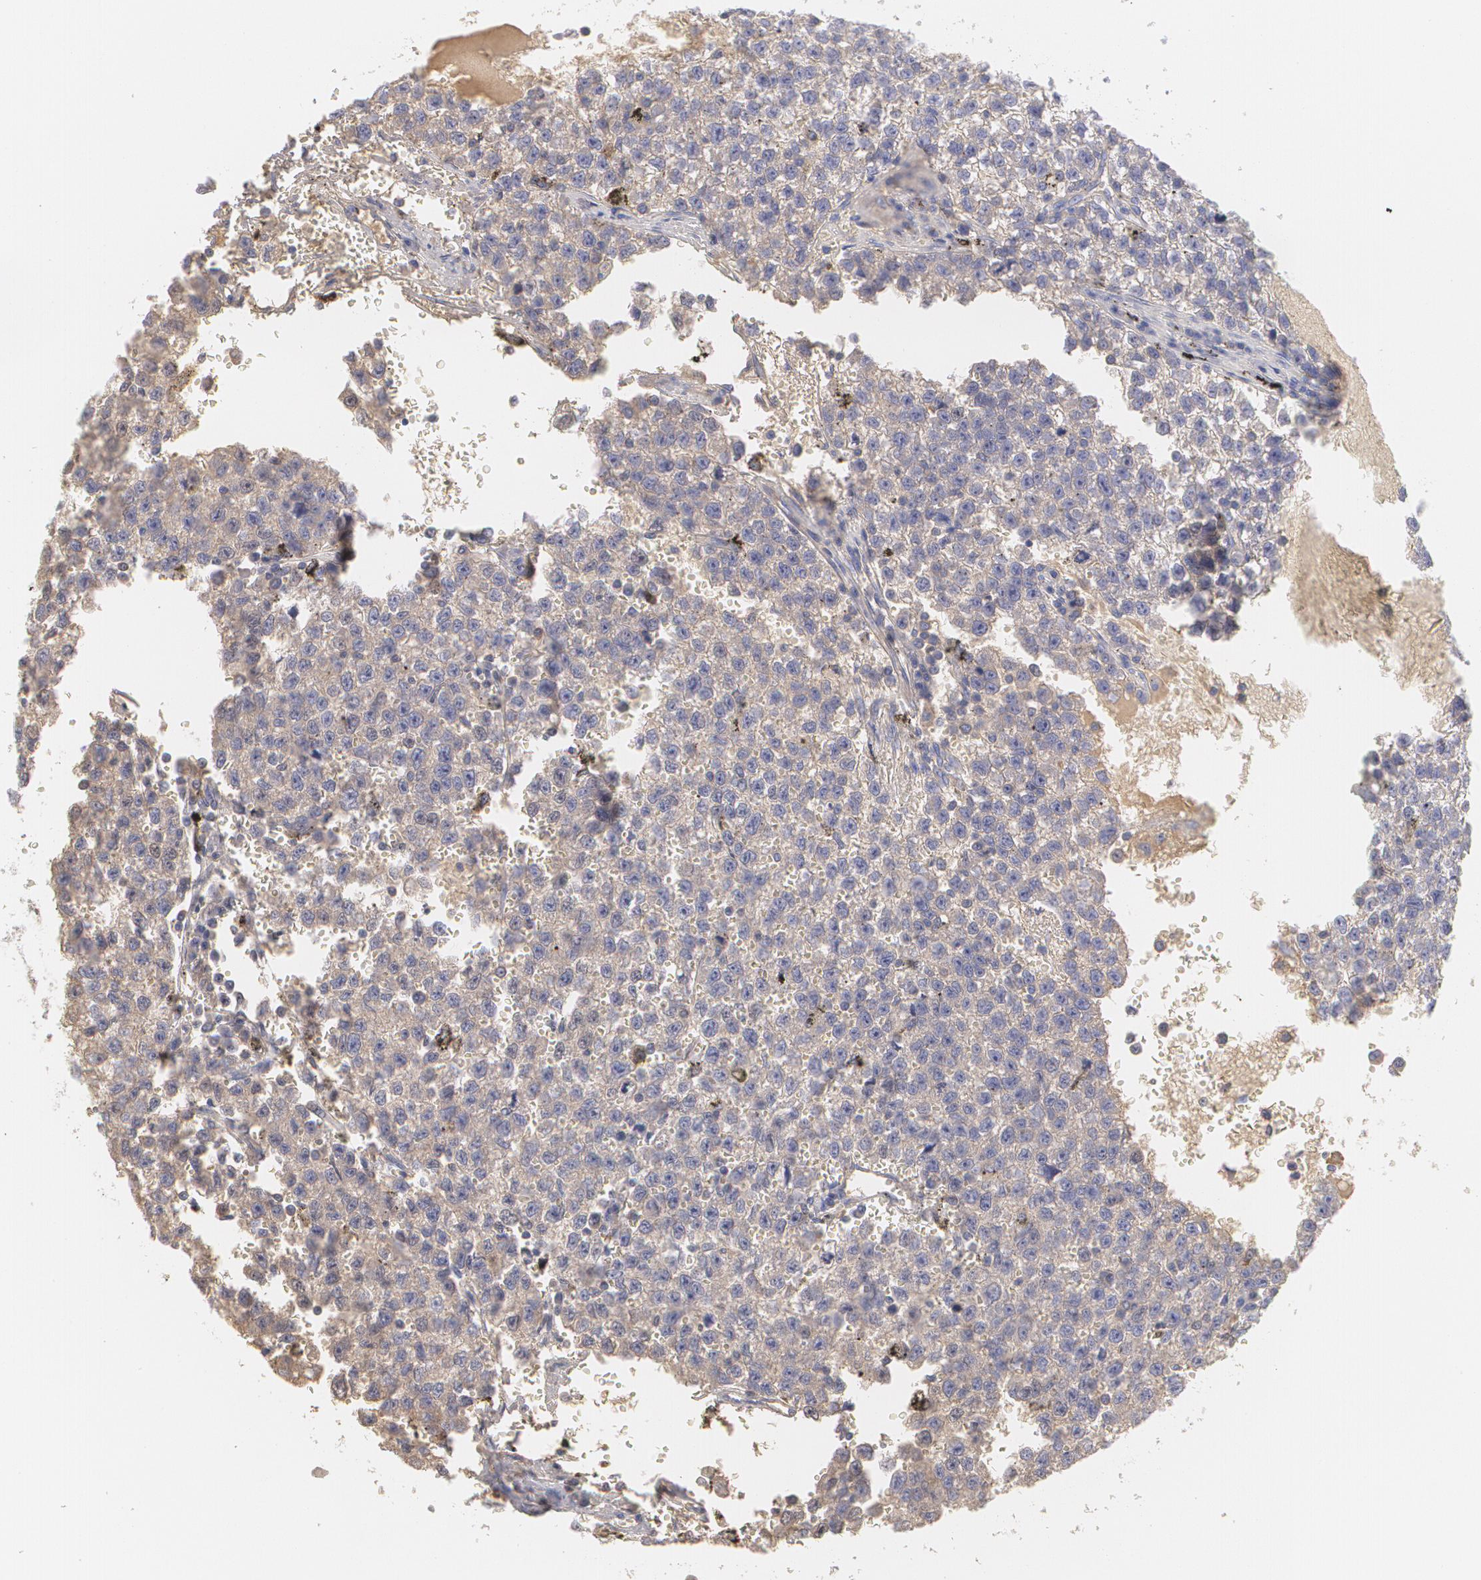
{"staining": {"intensity": "weak", "quantity": ">75%", "location": "cytoplasmic/membranous"}, "tissue": "testis cancer", "cell_type": "Tumor cells", "image_type": "cancer", "snomed": [{"axis": "morphology", "description": "Seminoma, NOS"}, {"axis": "topography", "description": "Testis"}], "caption": "Immunohistochemical staining of testis seminoma reveals low levels of weak cytoplasmic/membranous protein staining in about >75% of tumor cells.", "gene": "SERPINA1", "patient": {"sex": "male", "age": 35}}